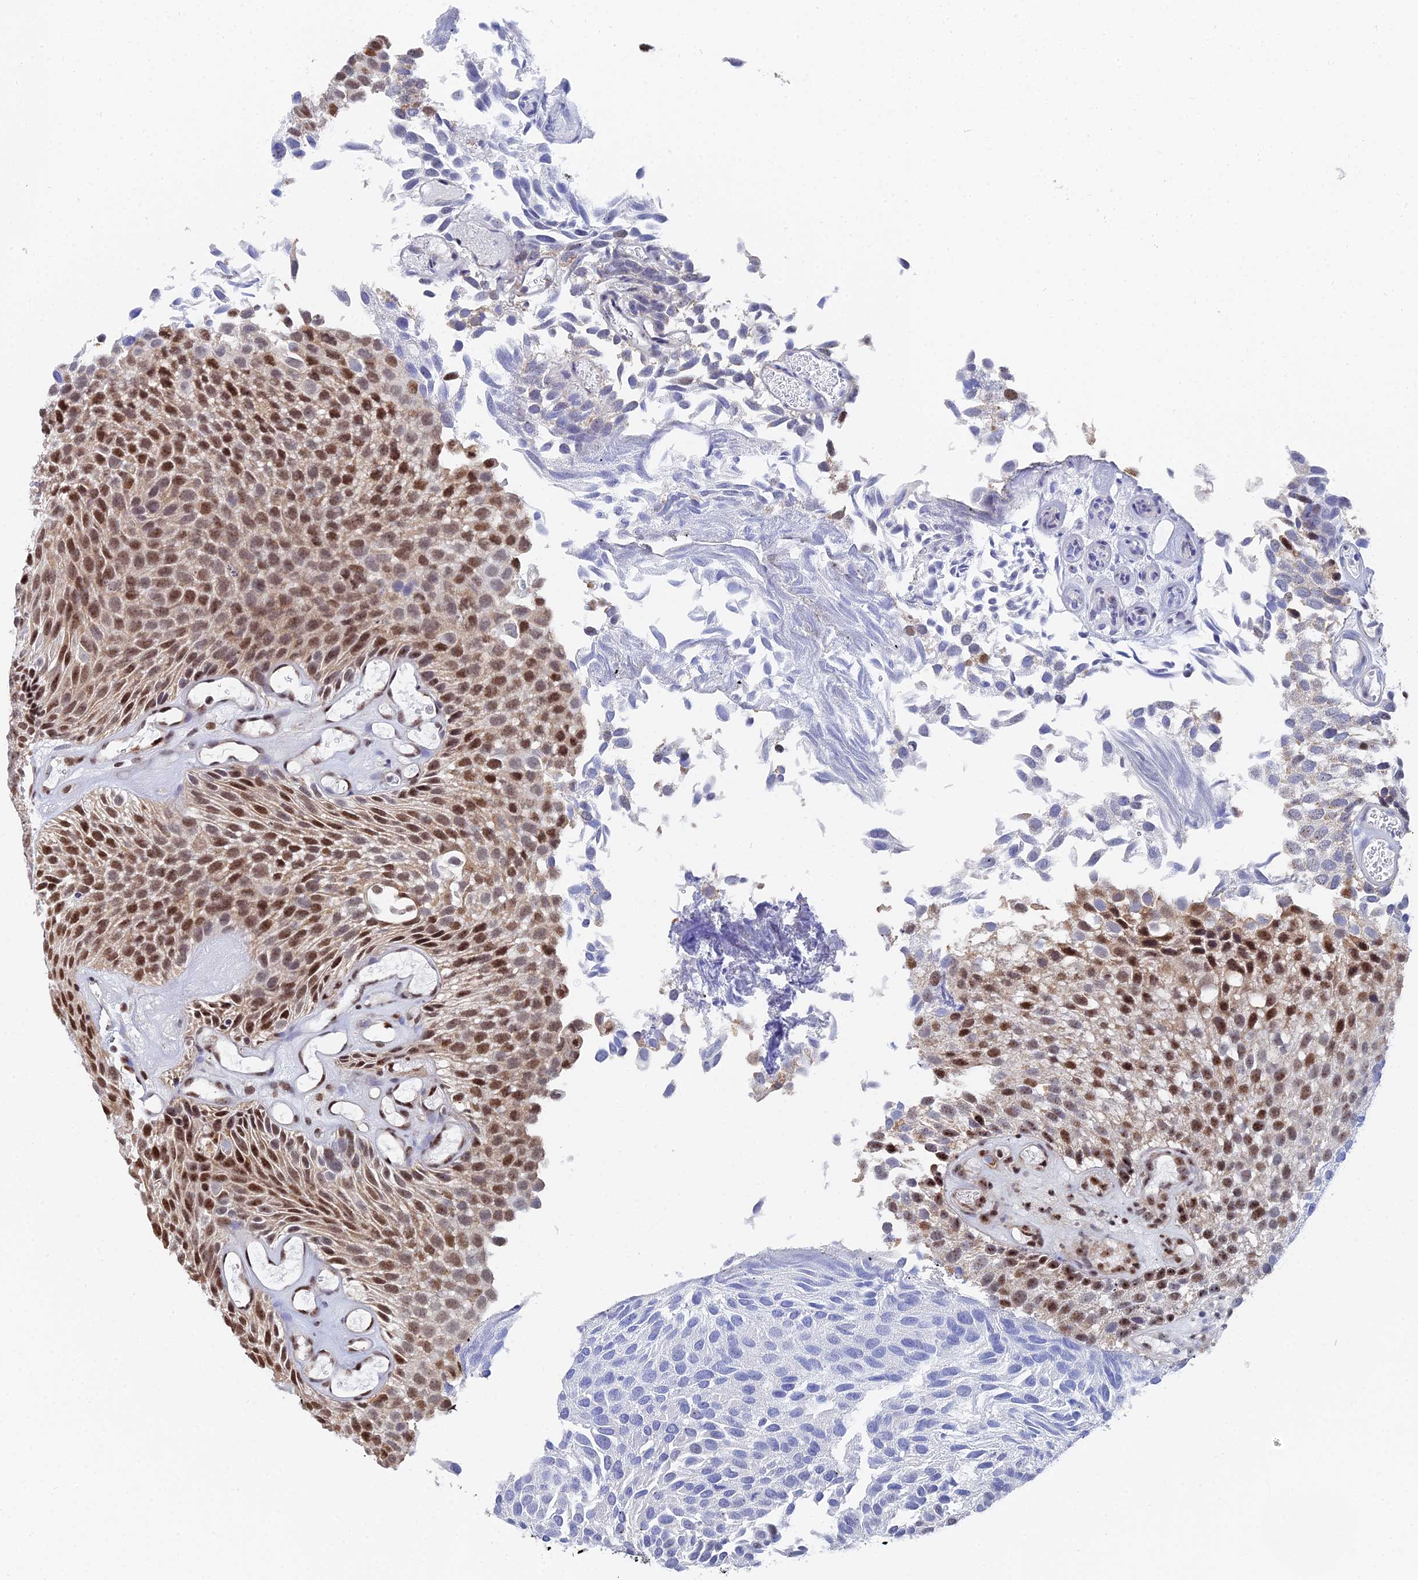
{"staining": {"intensity": "strong", "quantity": "25%-75%", "location": "nuclear"}, "tissue": "urothelial cancer", "cell_type": "Tumor cells", "image_type": "cancer", "snomed": [{"axis": "morphology", "description": "Urothelial carcinoma, Low grade"}, {"axis": "topography", "description": "Urinary bladder"}], "caption": "About 25%-75% of tumor cells in human urothelial cancer exhibit strong nuclear protein expression as visualized by brown immunohistochemical staining.", "gene": "TIFA", "patient": {"sex": "male", "age": 89}}